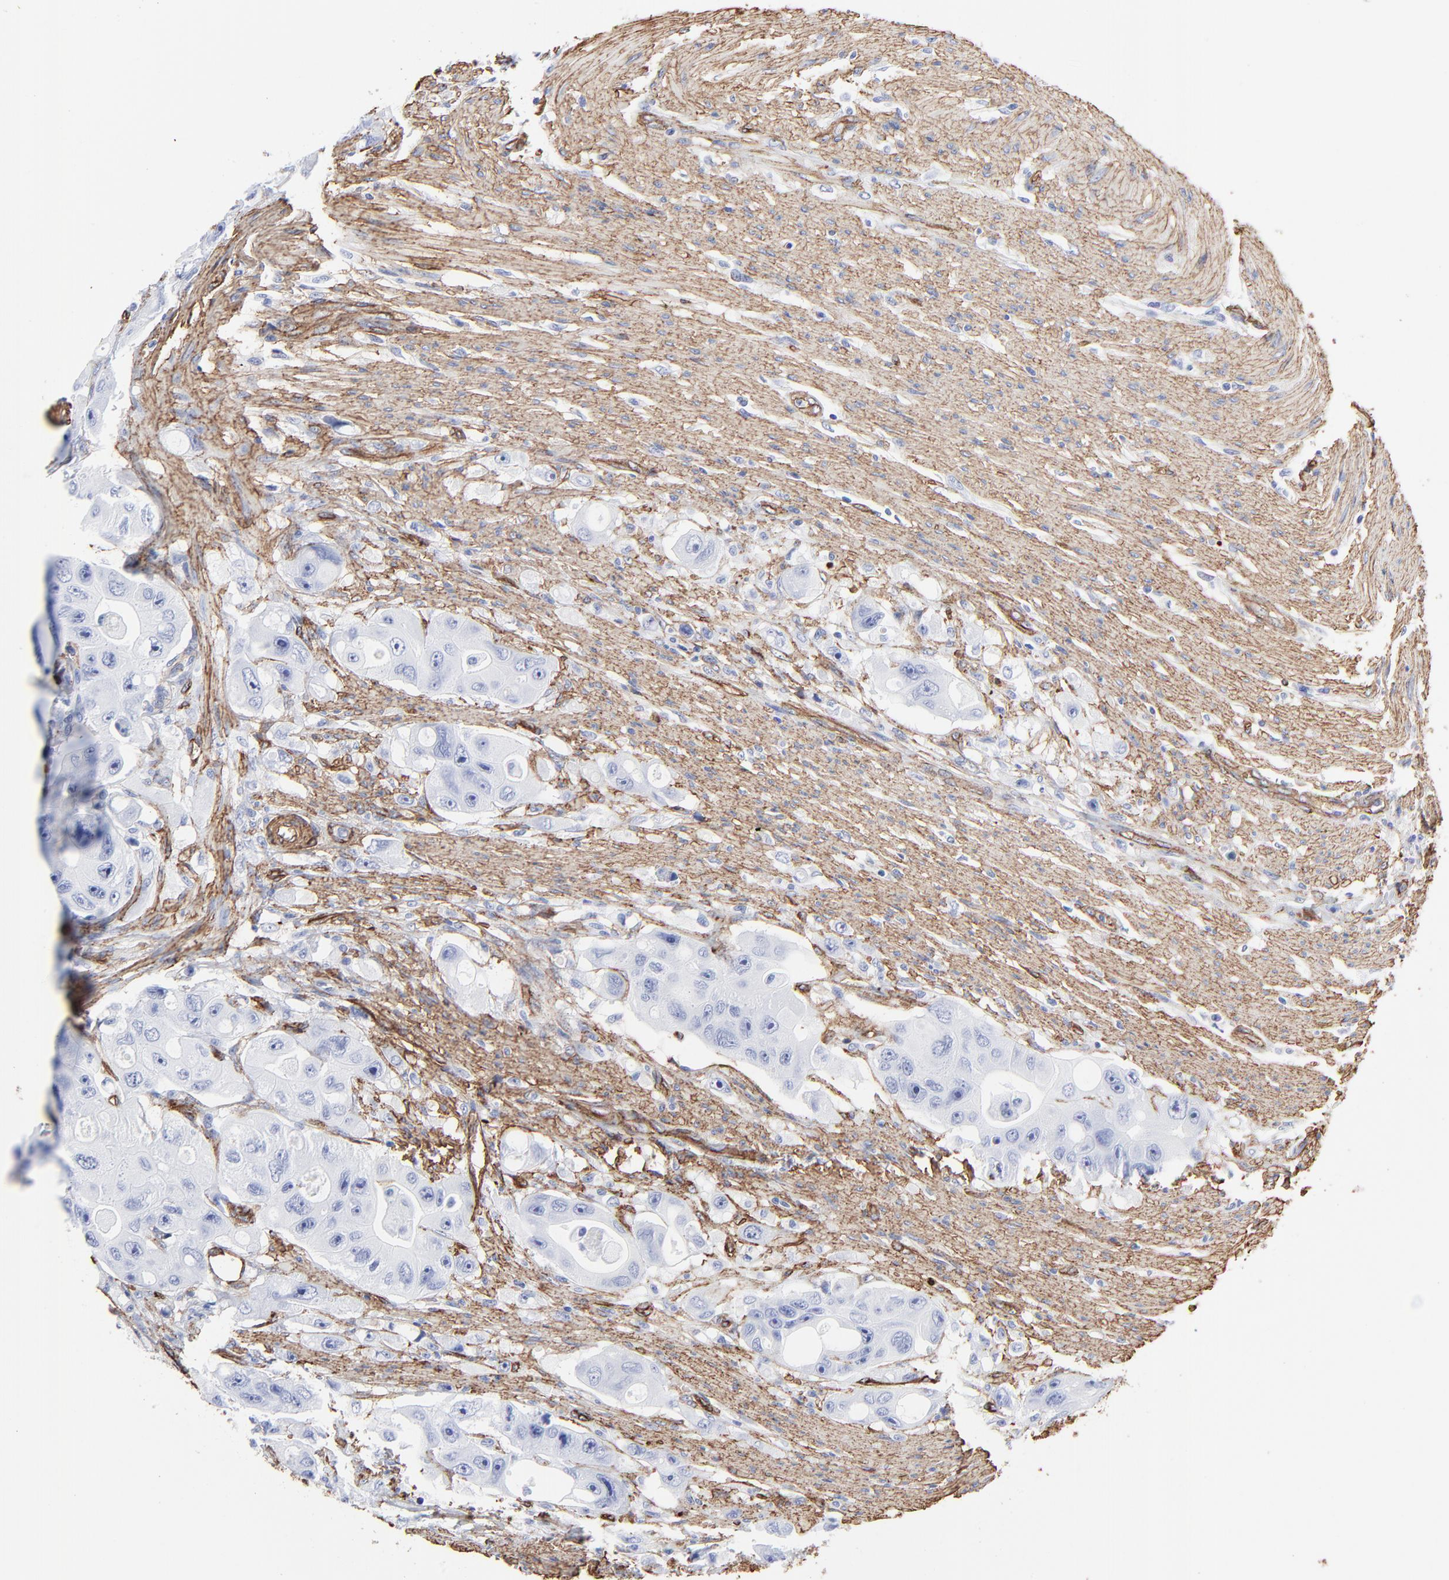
{"staining": {"intensity": "negative", "quantity": "none", "location": "none"}, "tissue": "colorectal cancer", "cell_type": "Tumor cells", "image_type": "cancer", "snomed": [{"axis": "morphology", "description": "Adenocarcinoma, NOS"}, {"axis": "topography", "description": "Colon"}], "caption": "The immunohistochemistry image has no significant positivity in tumor cells of colorectal cancer tissue.", "gene": "CAV1", "patient": {"sex": "female", "age": 46}}